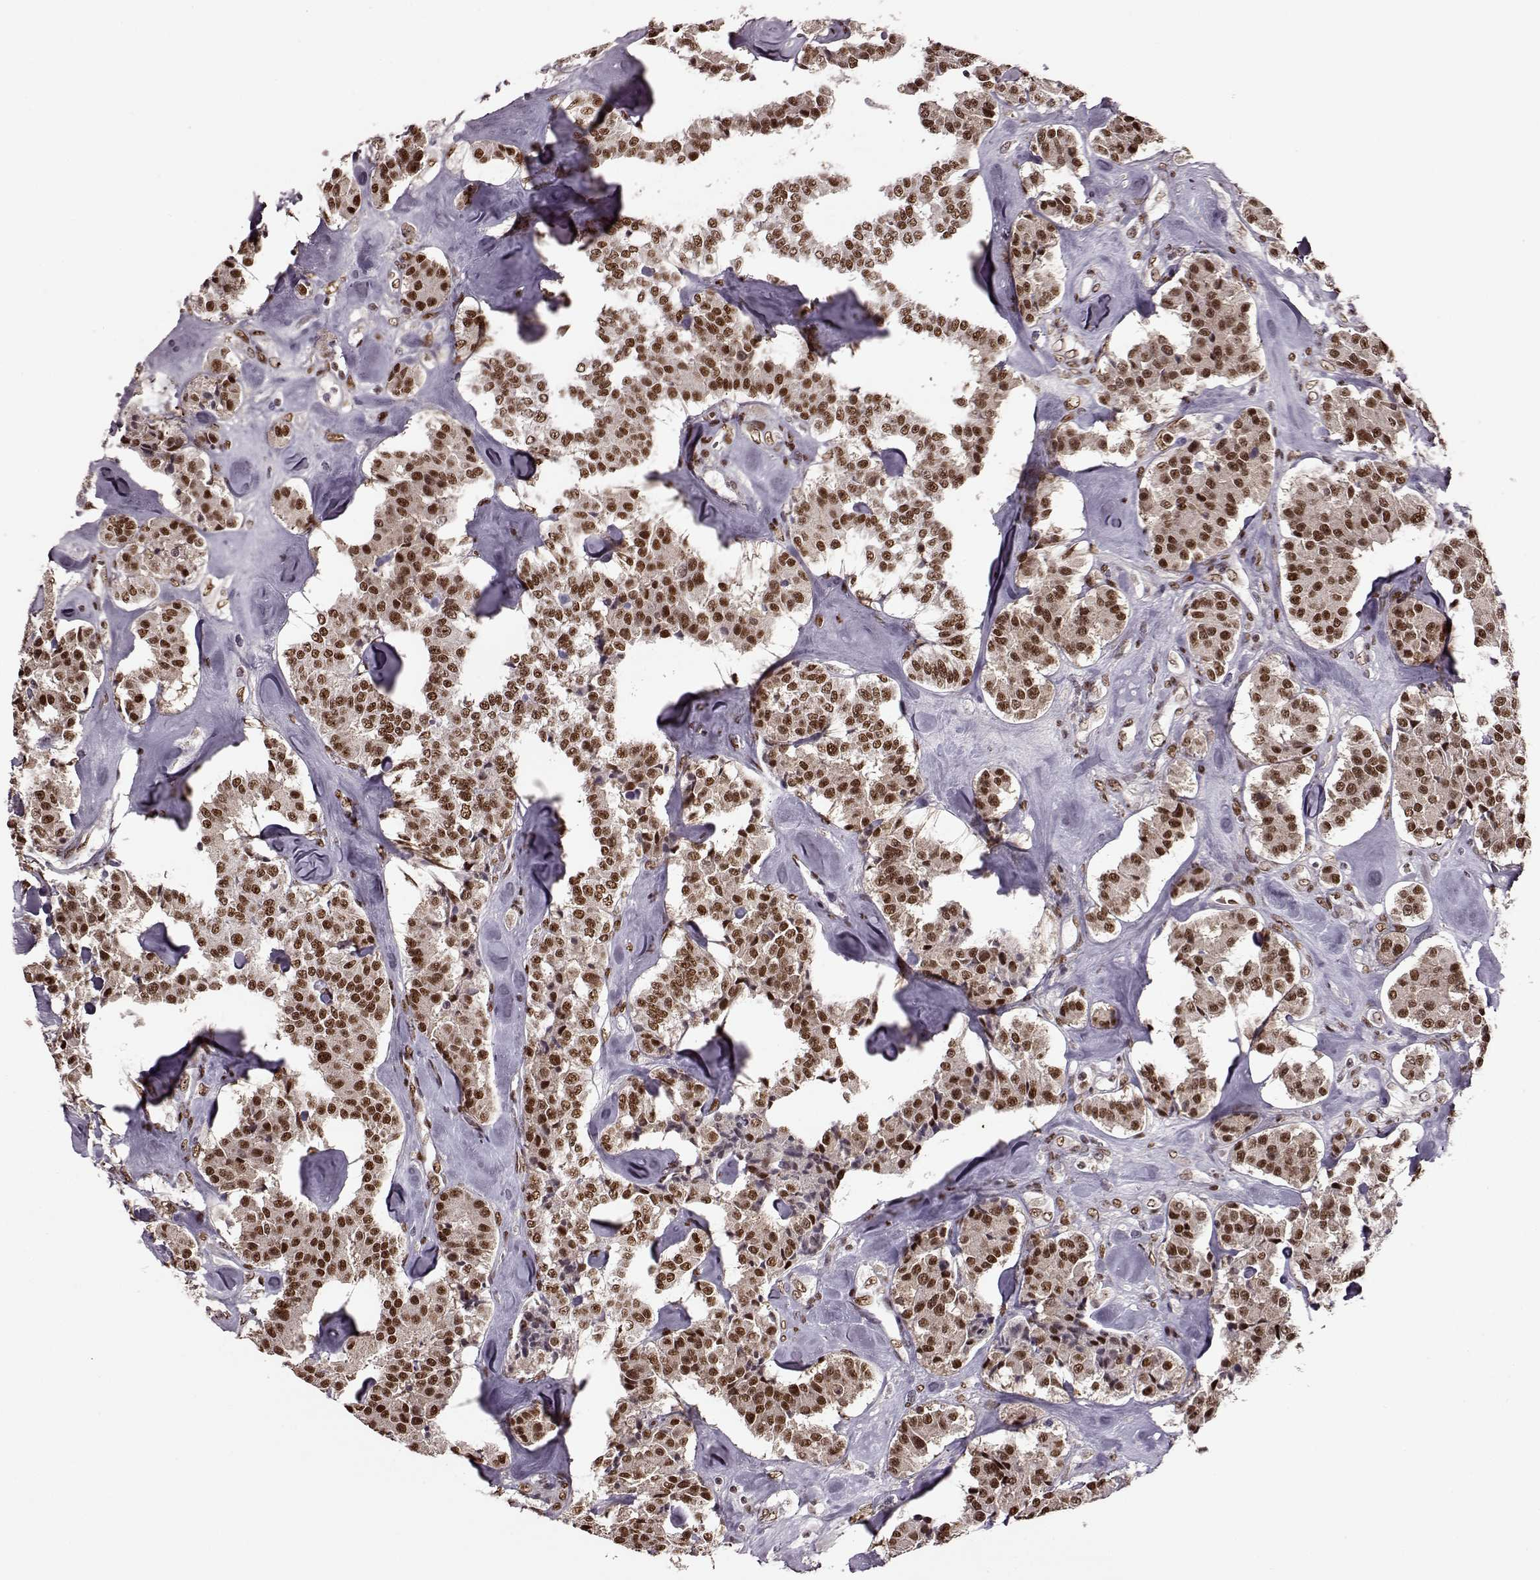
{"staining": {"intensity": "moderate", "quantity": ">75%", "location": "nuclear"}, "tissue": "carcinoid", "cell_type": "Tumor cells", "image_type": "cancer", "snomed": [{"axis": "morphology", "description": "Carcinoid, malignant, NOS"}, {"axis": "topography", "description": "Pancreas"}], "caption": "Protein expression analysis of carcinoid exhibits moderate nuclear expression in about >75% of tumor cells.", "gene": "FTO", "patient": {"sex": "male", "age": 41}}